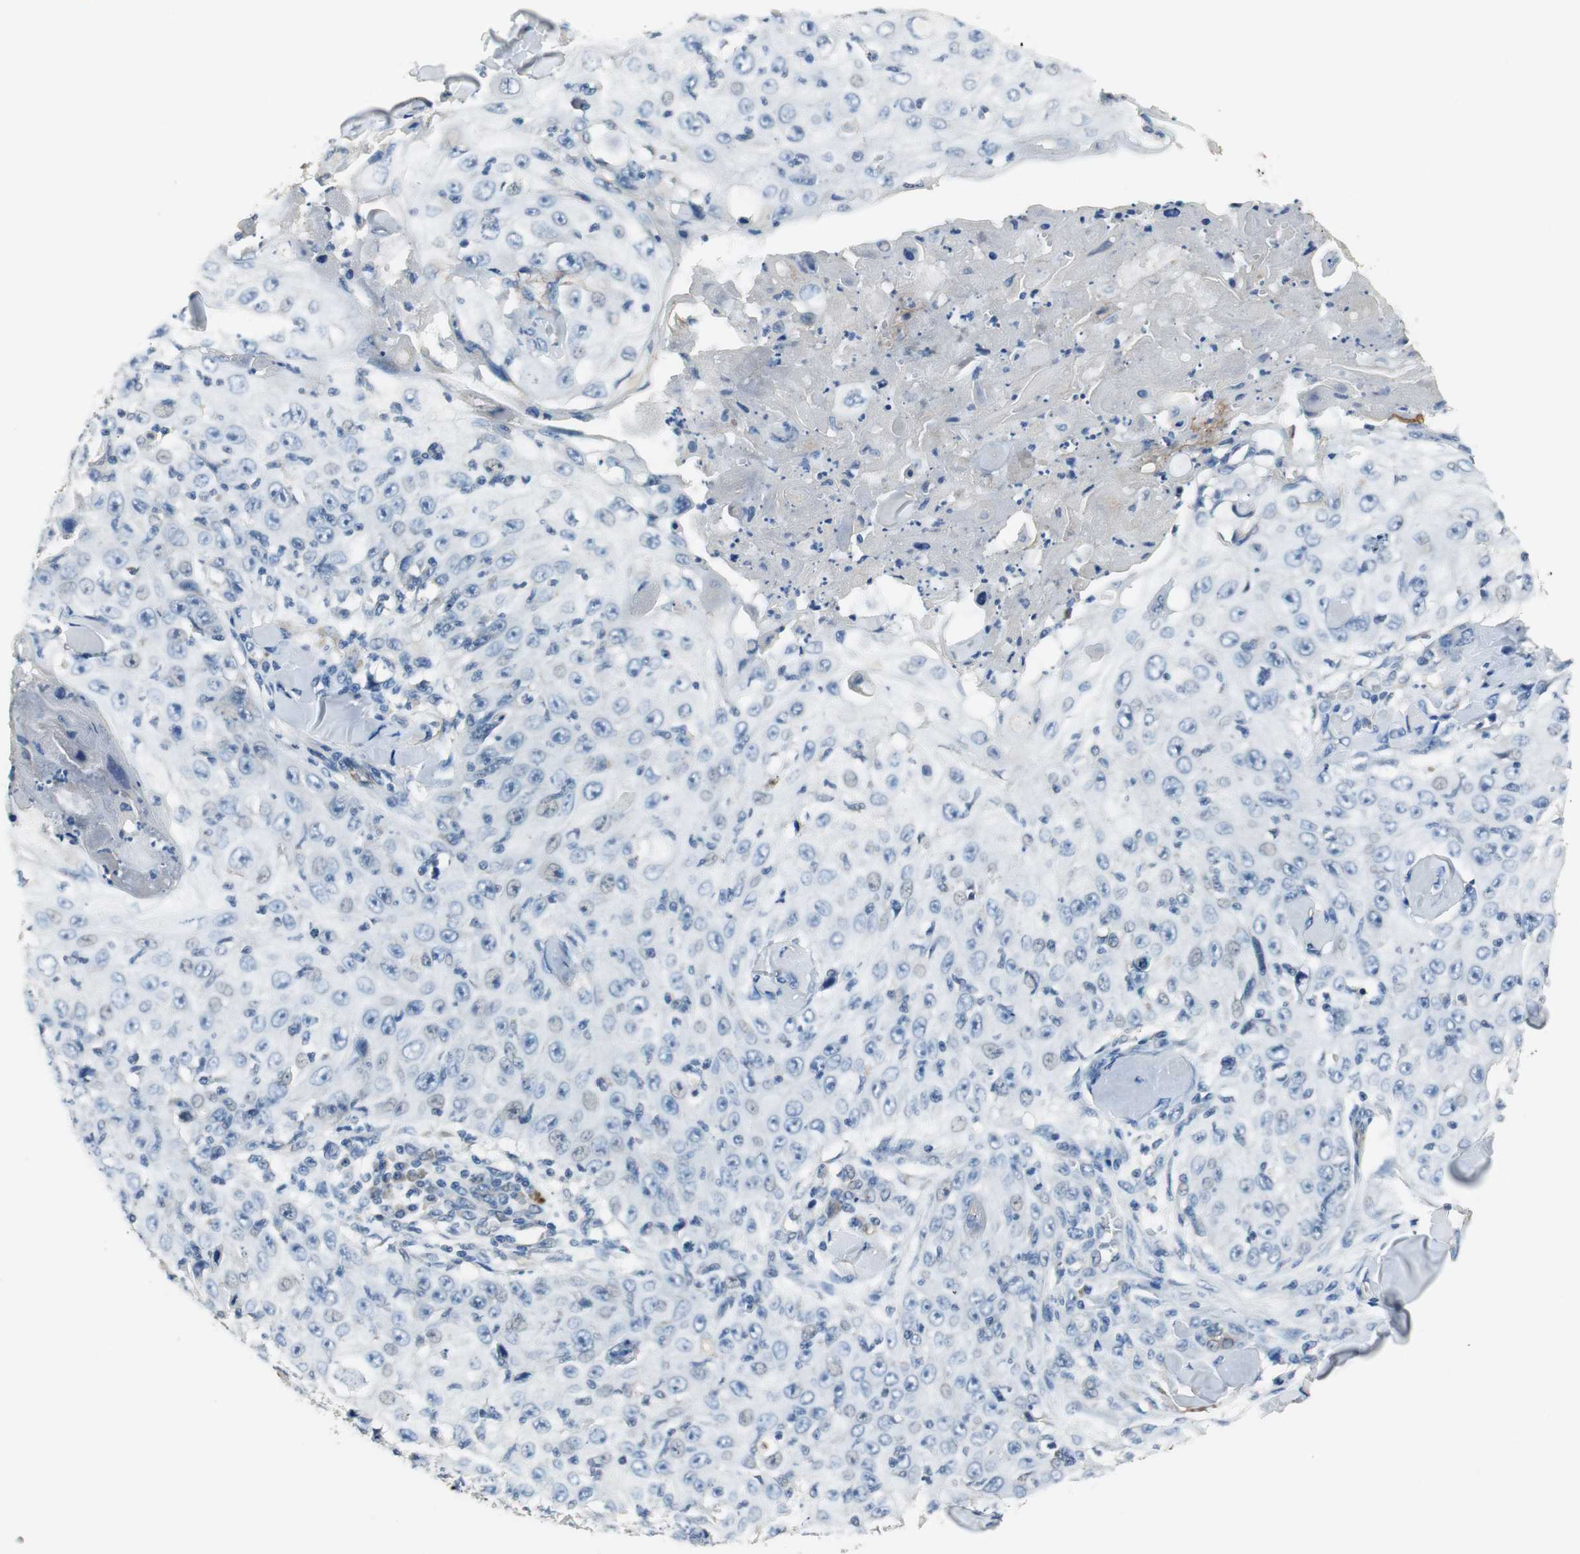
{"staining": {"intensity": "negative", "quantity": "none", "location": "none"}, "tissue": "skin cancer", "cell_type": "Tumor cells", "image_type": "cancer", "snomed": [{"axis": "morphology", "description": "Squamous cell carcinoma, NOS"}, {"axis": "topography", "description": "Skin"}], "caption": "Human skin squamous cell carcinoma stained for a protein using IHC reveals no positivity in tumor cells.", "gene": "MTIF2", "patient": {"sex": "male", "age": 86}}